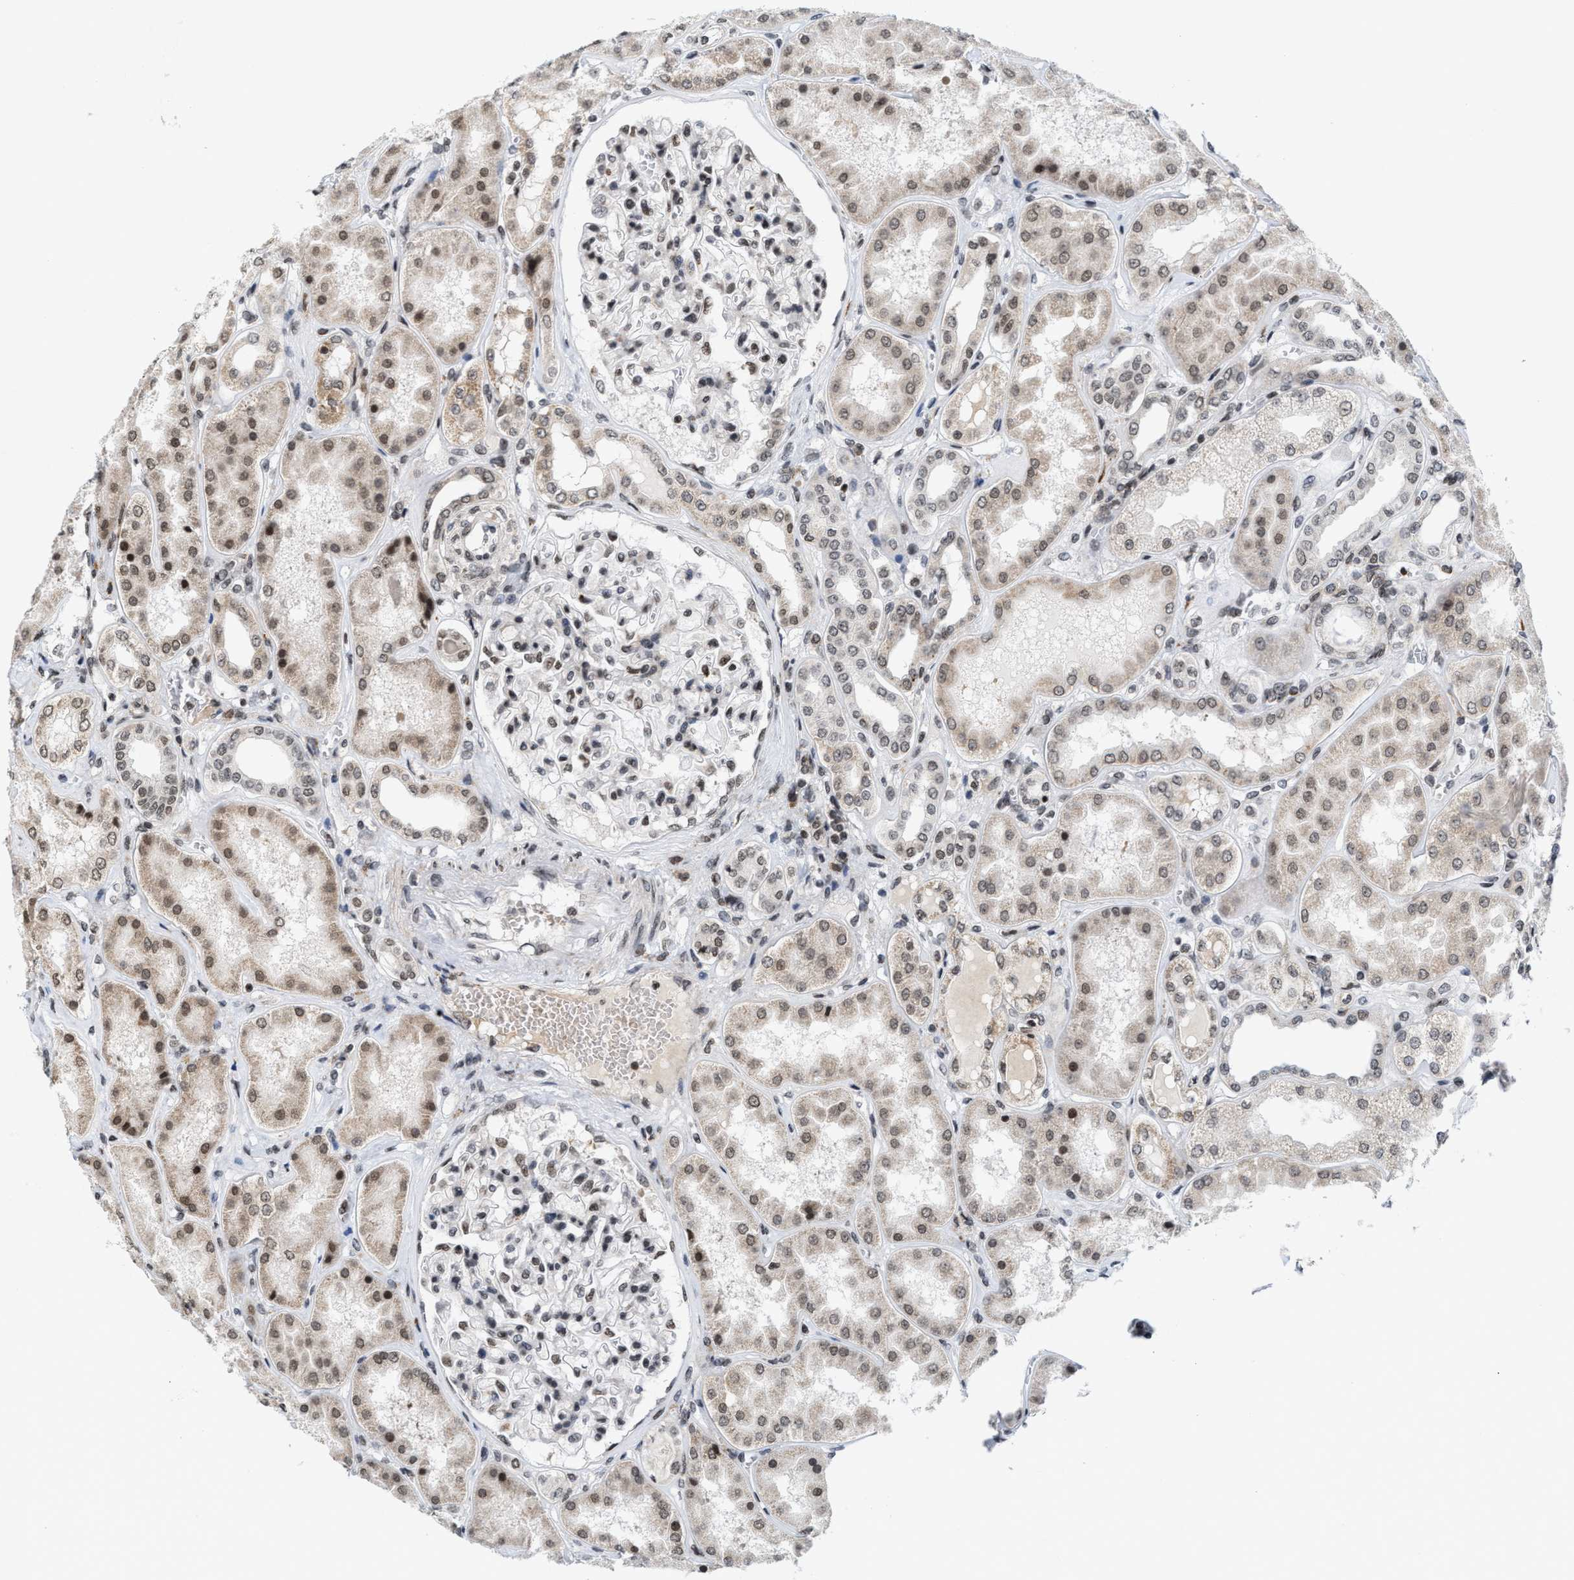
{"staining": {"intensity": "moderate", "quantity": ">75%", "location": "nuclear"}, "tissue": "kidney", "cell_type": "Cells in glomeruli", "image_type": "normal", "snomed": [{"axis": "morphology", "description": "Normal tissue, NOS"}, {"axis": "topography", "description": "Kidney"}], "caption": "IHC micrograph of normal kidney: kidney stained using immunohistochemistry (IHC) displays medium levels of moderate protein expression localized specifically in the nuclear of cells in glomeruli, appearing as a nuclear brown color.", "gene": "ANKRD6", "patient": {"sex": "female", "age": 56}}